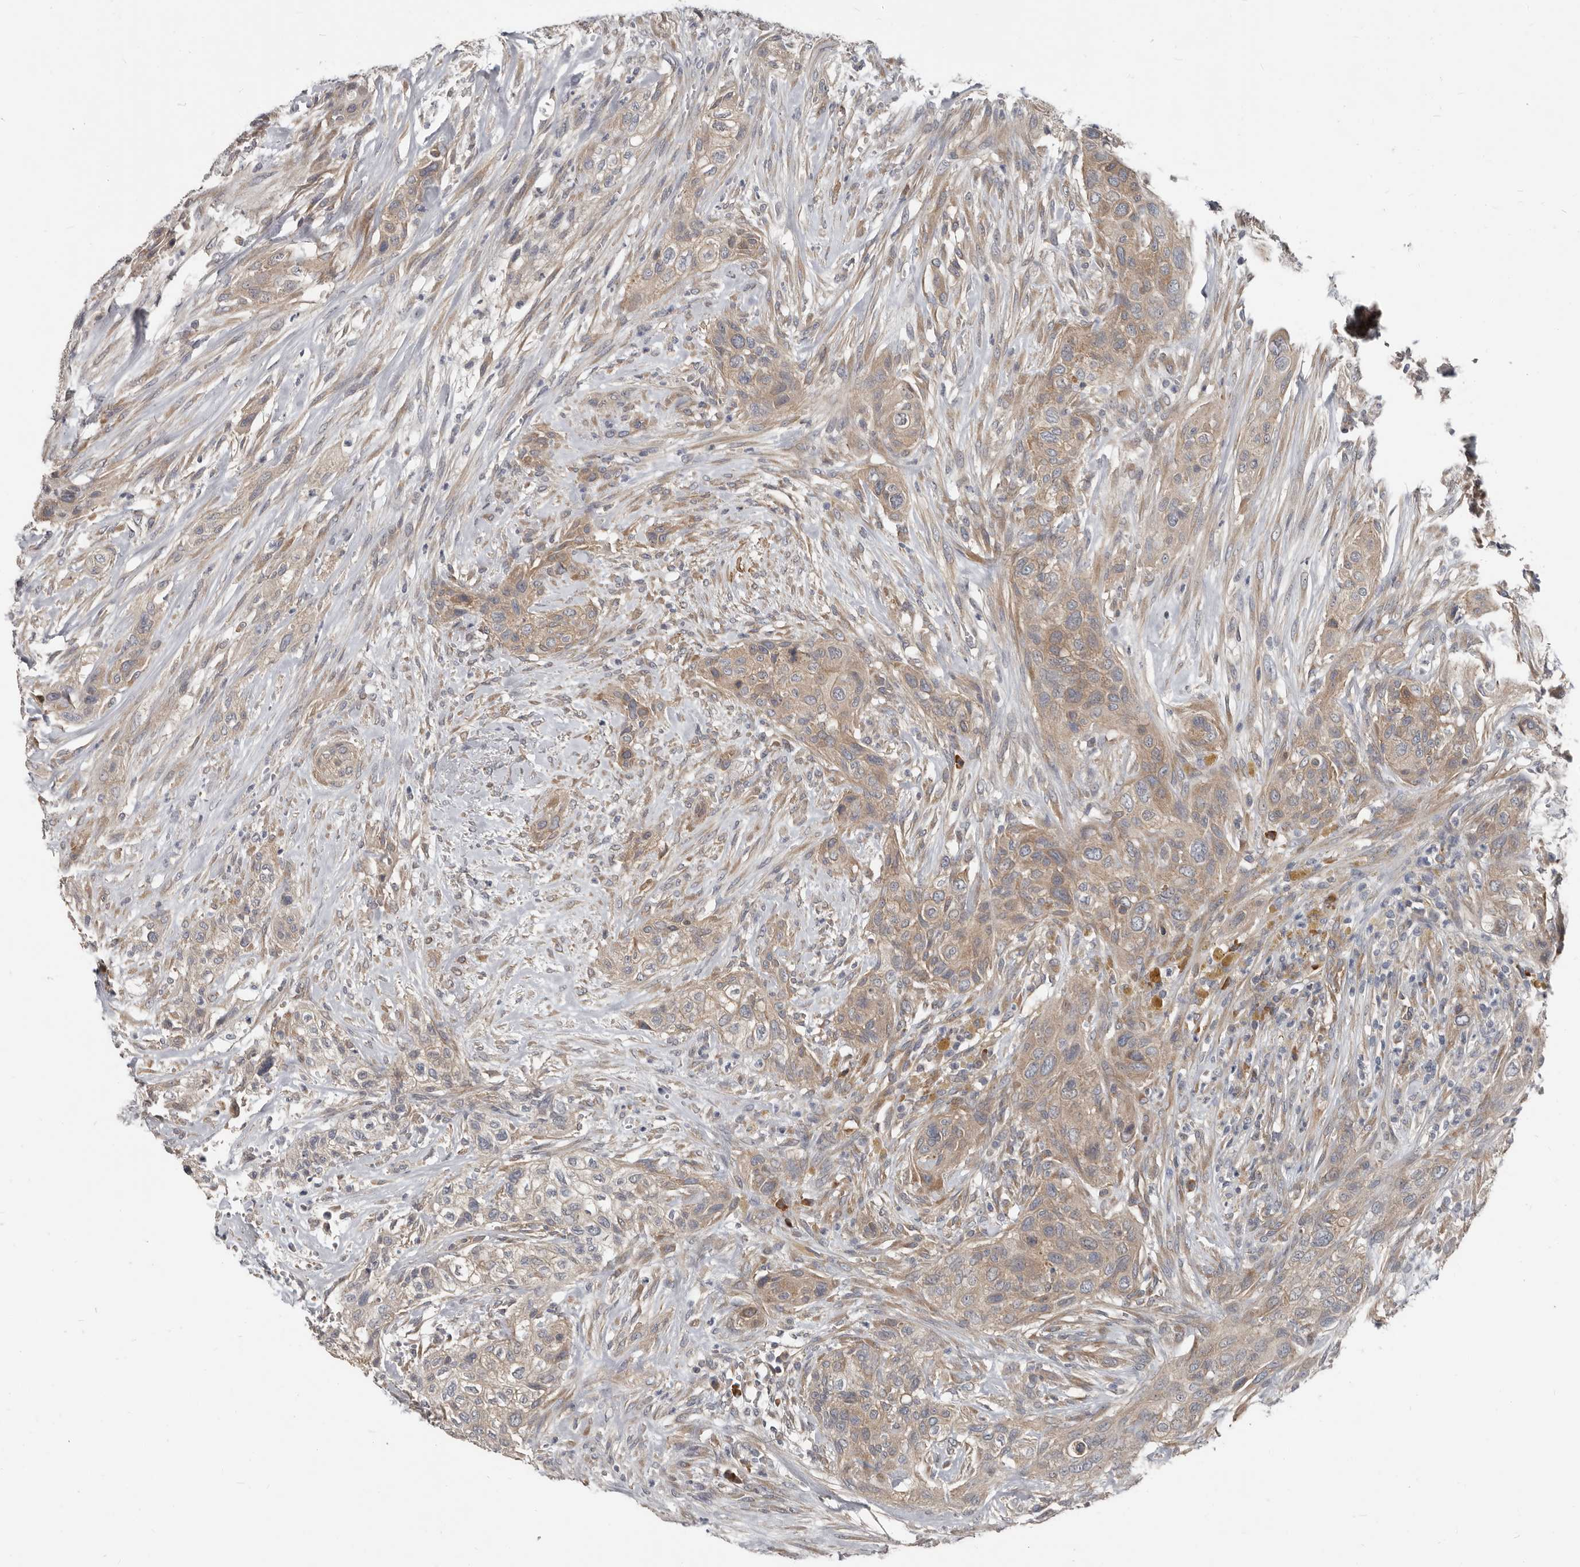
{"staining": {"intensity": "weak", "quantity": ">75%", "location": "cytoplasmic/membranous"}, "tissue": "urothelial cancer", "cell_type": "Tumor cells", "image_type": "cancer", "snomed": [{"axis": "morphology", "description": "Urothelial carcinoma, High grade"}, {"axis": "topography", "description": "Urinary bladder"}], "caption": "There is low levels of weak cytoplasmic/membranous expression in tumor cells of high-grade urothelial carcinoma, as demonstrated by immunohistochemical staining (brown color).", "gene": "AKNAD1", "patient": {"sex": "male", "age": 35}}